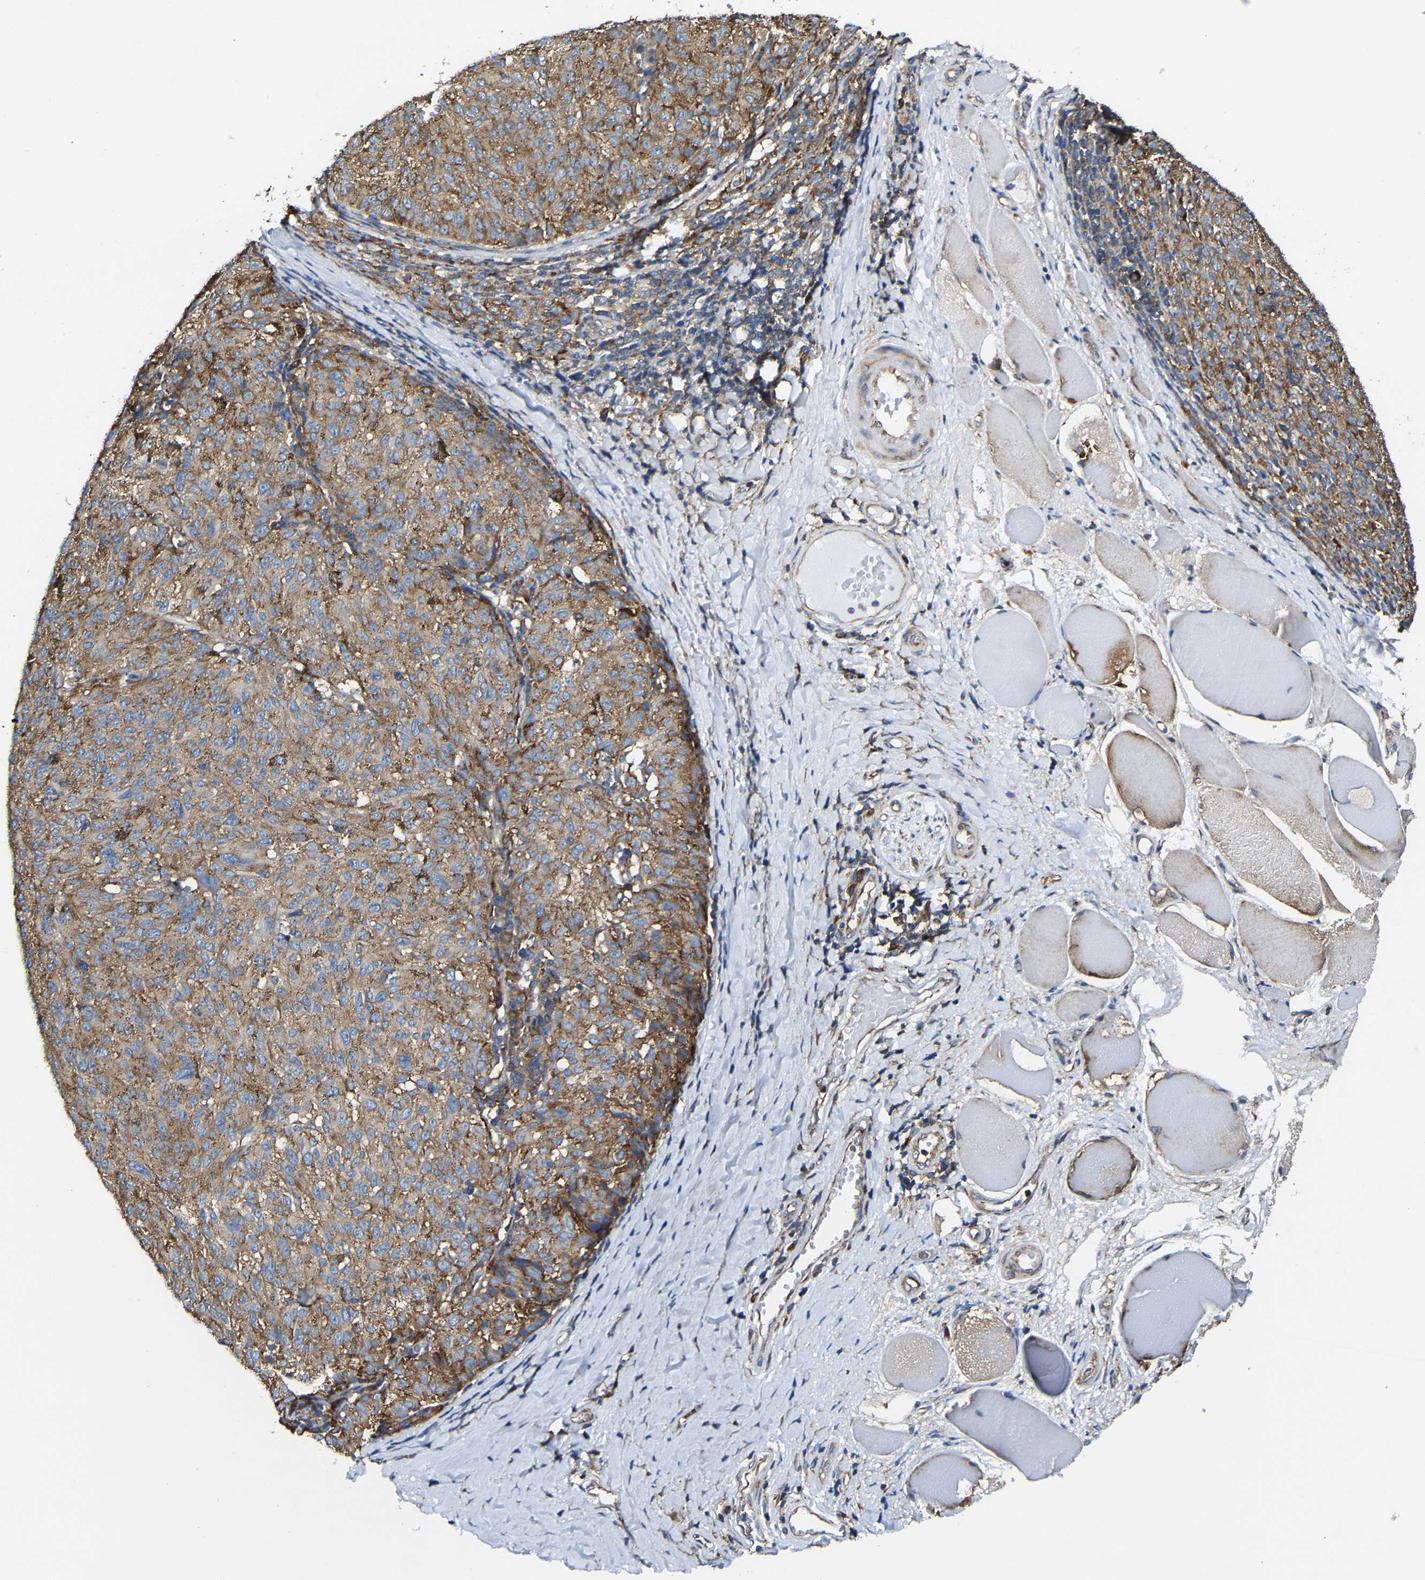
{"staining": {"intensity": "strong", "quantity": ">75%", "location": "cytoplasmic/membranous"}, "tissue": "melanoma", "cell_type": "Tumor cells", "image_type": "cancer", "snomed": [{"axis": "morphology", "description": "Malignant melanoma, NOS"}, {"axis": "topography", "description": "Skin"}], "caption": "Protein staining reveals strong cytoplasmic/membranous expression in about >75% of tumor cells in melanoma. Immunohistochemistry stains the protein in brown and the nuclei are stained blue.", "gene": "G3BP2", "patient": {"sex": "female", "age": 72}}